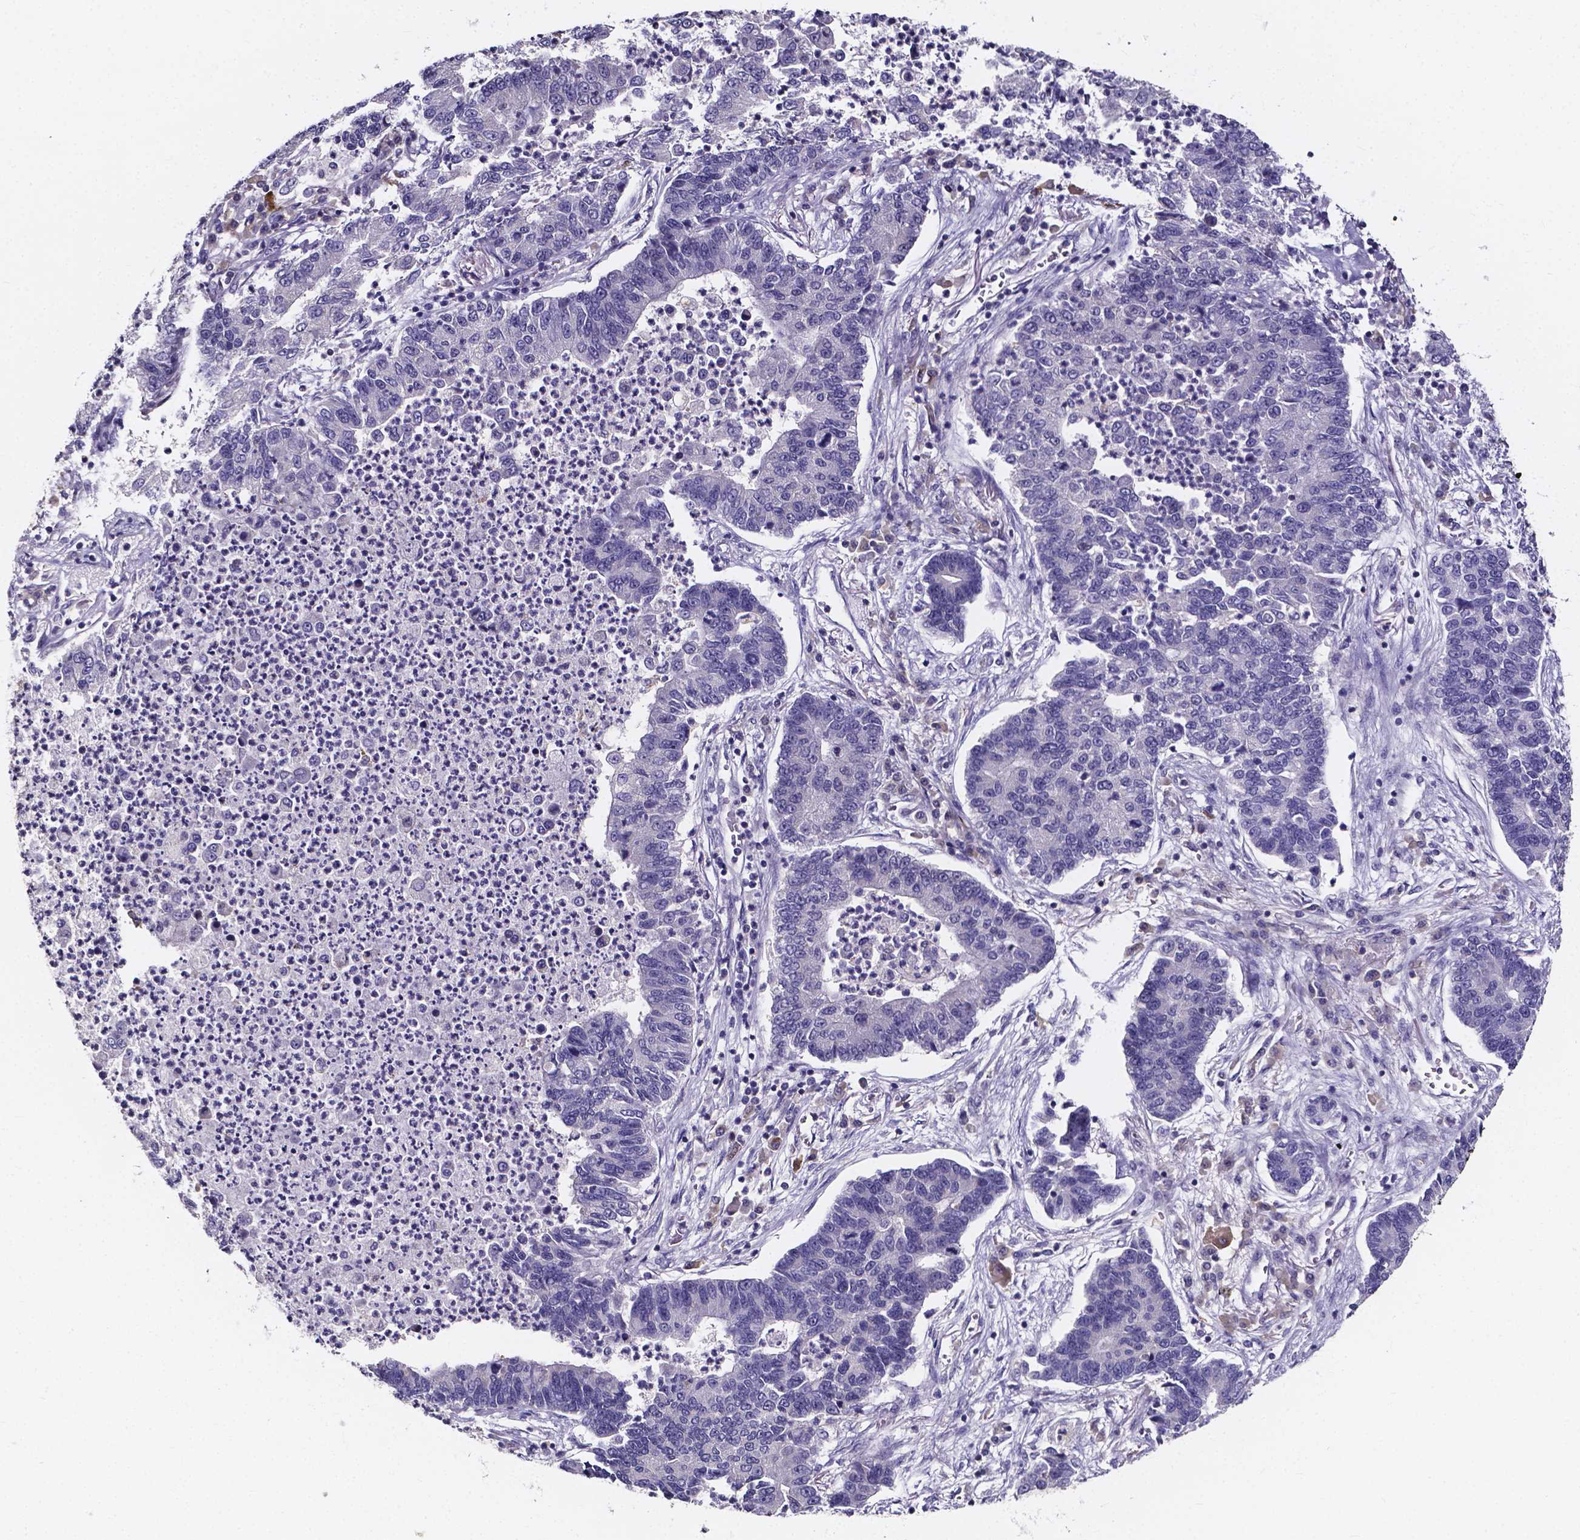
{"staining": {"intensity": "negative", "quantity": "none", "location": "none"}, "tissue": "lung cancer", "cell_type": "Tumor cells", "image_type": "cancer", "snomed": [{"axis": "morphology", "description": "Adenocarcinoma, NOS"}, {"axis": "topography", "description": "Lung"}], "caption": "Photomicrograph shows no protein staining in tumor cells of lung cancer tissue.", "gene": "SPOCD1", "patient": {"sex": "female", "age": 57}}